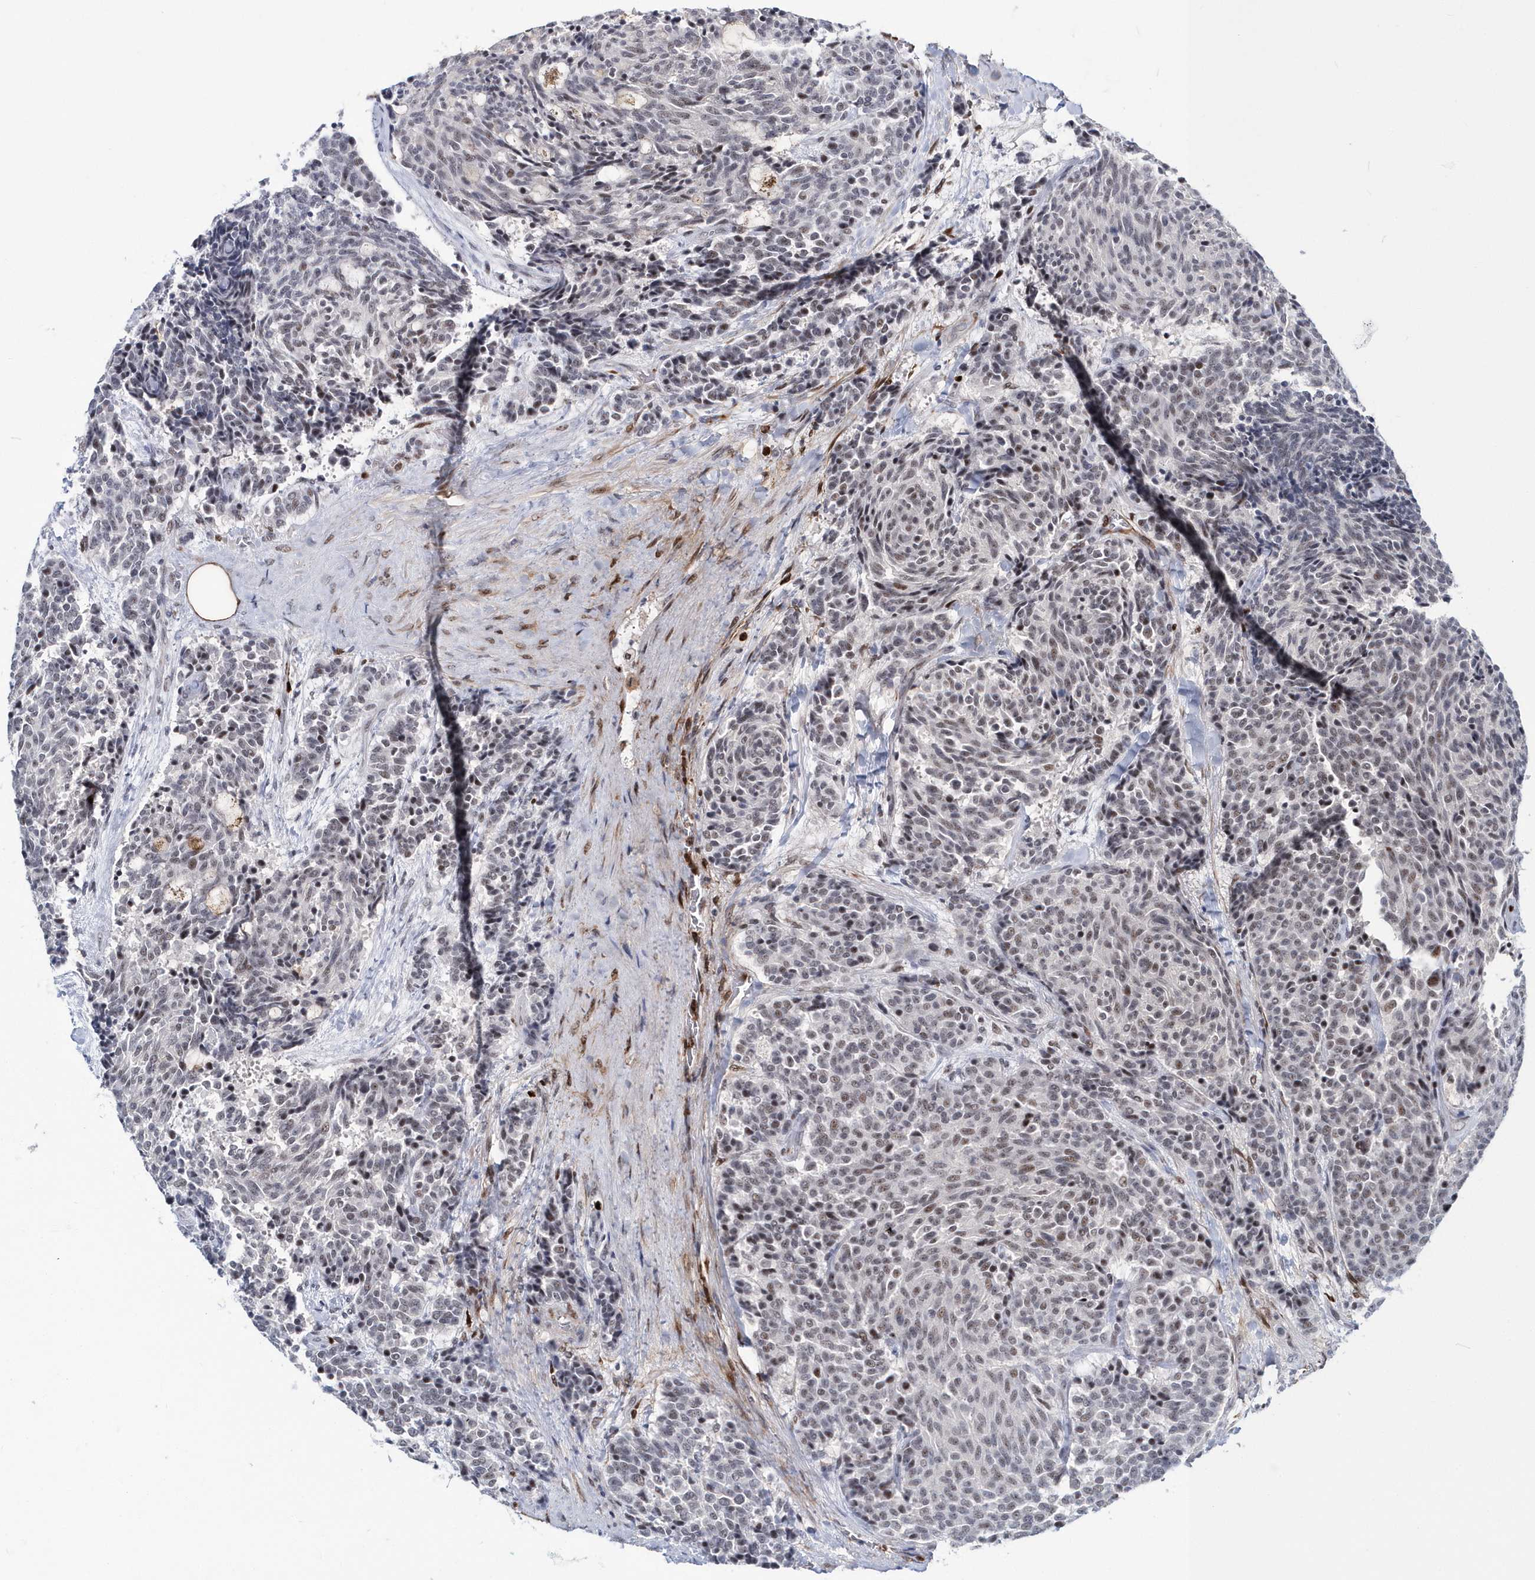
{"staining": {"intensity": "negative", "quantity": "none", "location": "none"}, "tissue": "carcinoid", "cell_type": "Tumor cells", "image_type": "cancer", "snomed": [{"axis": "morphology", "description": "Carcinoid, malignant, NOS"}, {"axis": "topography", "description": "Pancreas"}], "caption": "Carcinoid was stained to show a protein in brown. There is no significant positivity in tumor cells.", "gene": "ASCL4", "patient": {"sex": "female", "age": 54}}